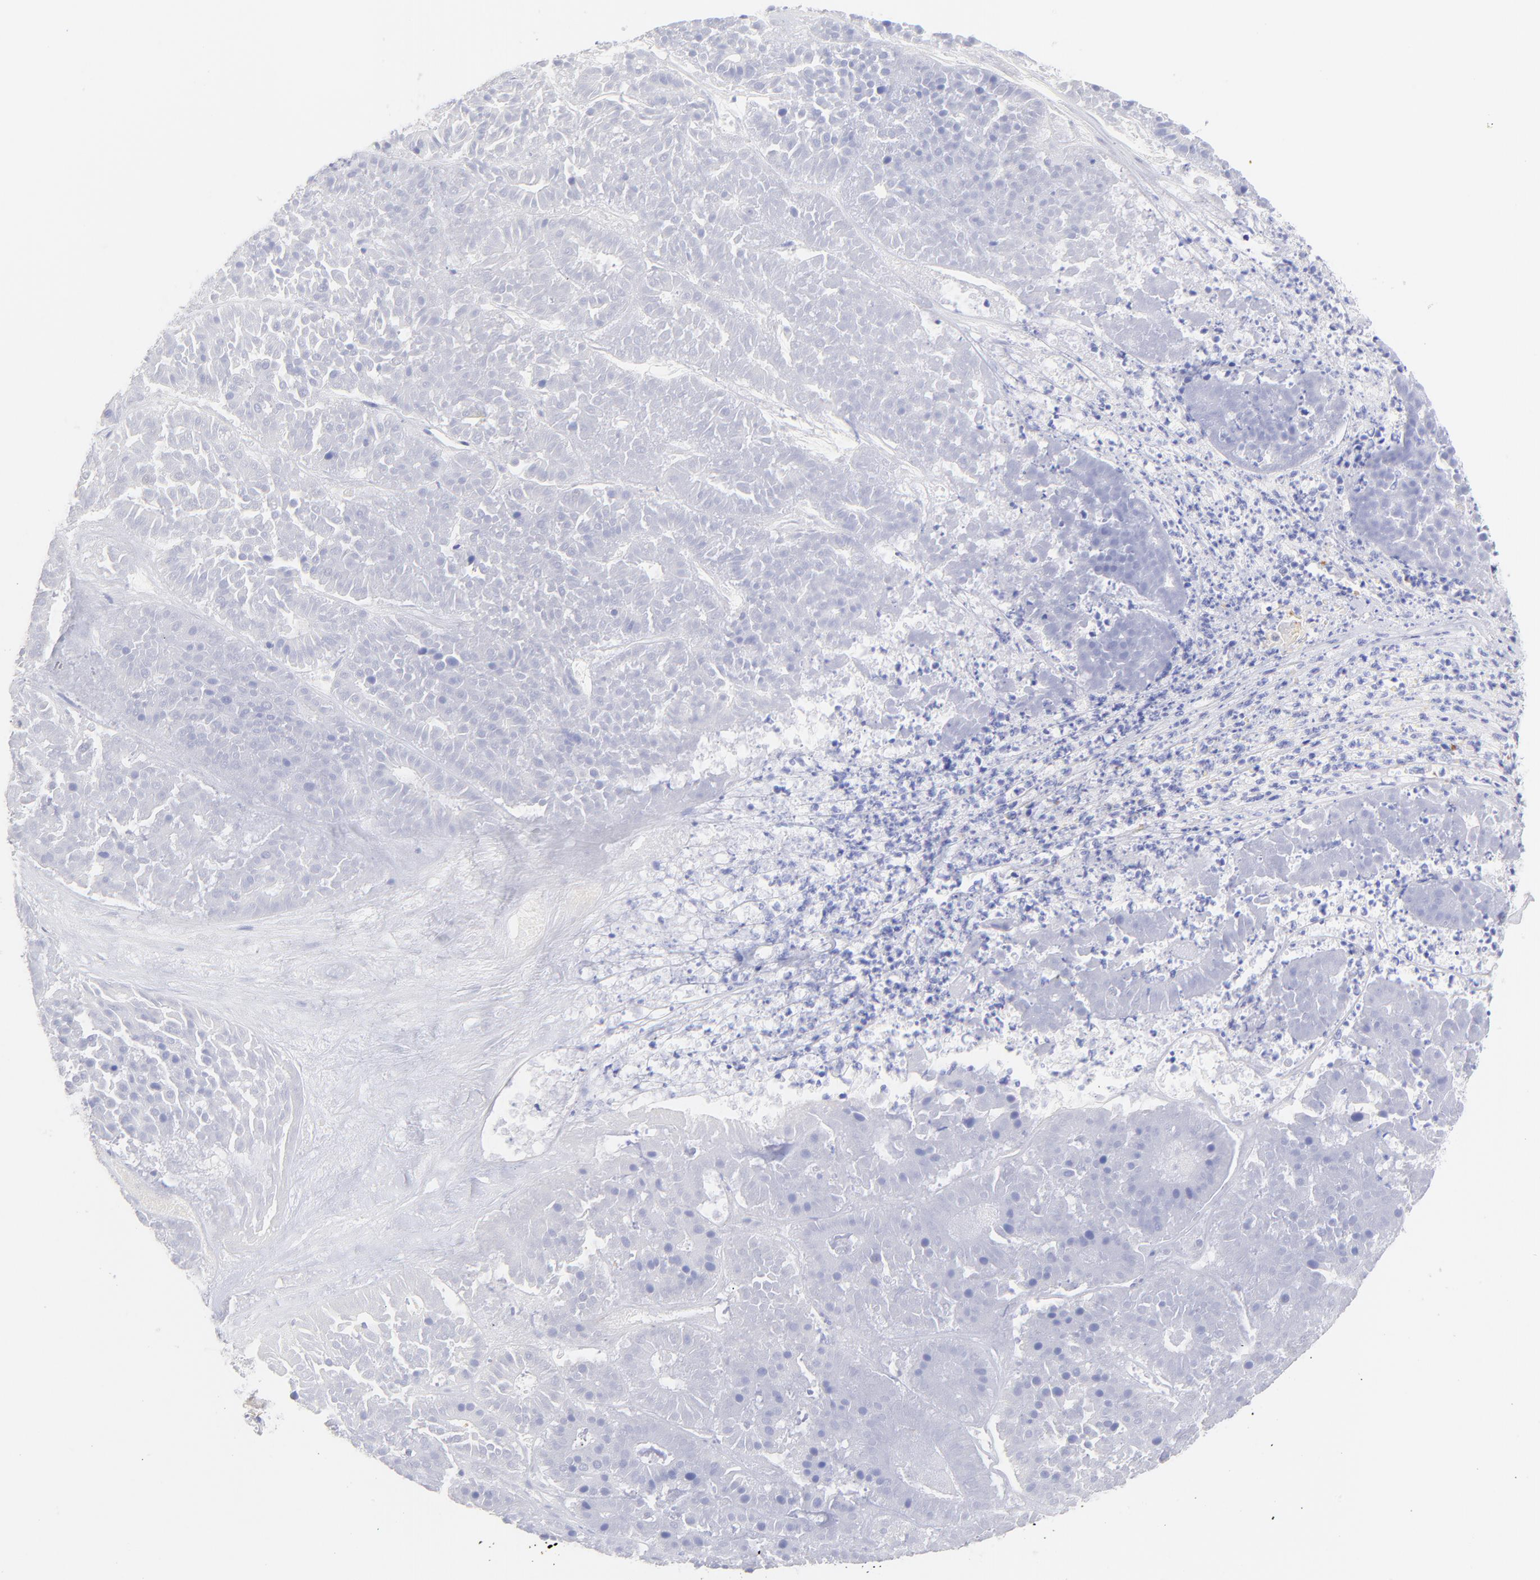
{"staining": {"intensity": "negative", "quantity": "none", "location": "none"}, "tissue": "pancreatic cancer", "cell_type": "Tumor cells", "image_type": "cancer", "snomed": [{"axis": "morphology", "description": "Adenocarcinoma, NOS"}, {"axis": "topography", "description": "Pancreas"}], "caption": "High magnification brightfield microscopy of pancreatic adenocarcinoma stained with DAB (brown) and counterstained with hematoxylin (blue): tumor cells show no significant expression.", "gene": "FRMPD3", "patient": {"sex": "male", "age": 50}}